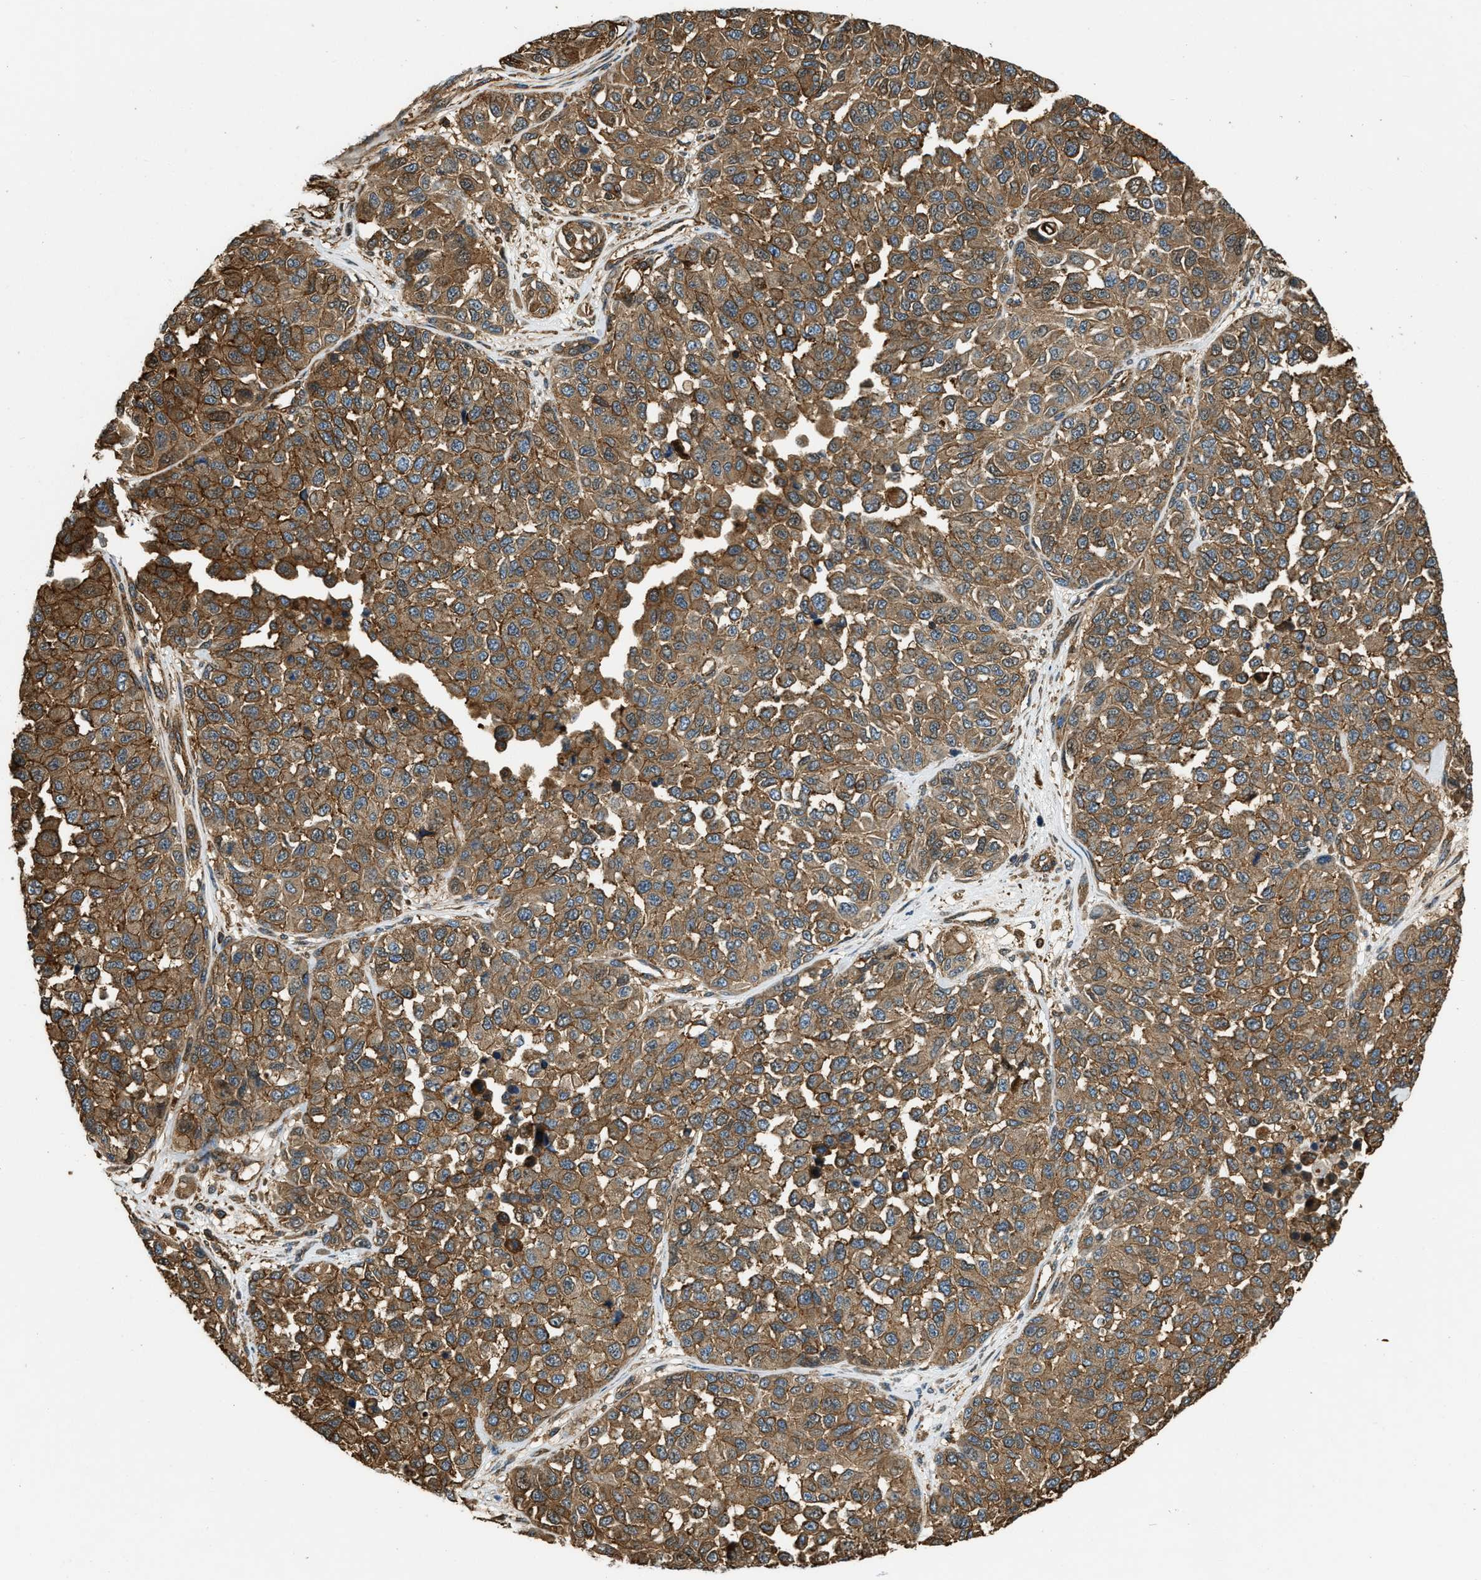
{"staining": {"intensity": "strong", "quantity": ">75%", "location": "cytoplasmic/membranous"}, "tissue": "melanoma", "cell_type": "Tumor cells", "image_type": "cancer", "snomed": [{"axis": "morphology", "description": "Malignant melanoma, NOS"}, {"axis": "topography", "description": "Skin"}], "caption": "DAB (3,3'-diaminobenzidine) immunohistochemical staining of human malignant melanoma reveals strong cytoplasmic/membranous protein expression in about >75% of tumor cells. The staining was performed using DAB to visualize the protein expression in brown, while the nuclei were stained in blue with hematoxylin (Magnification: 20x).", "gene": "YARS1", "patient": {"sex": "male", "age": 62}}